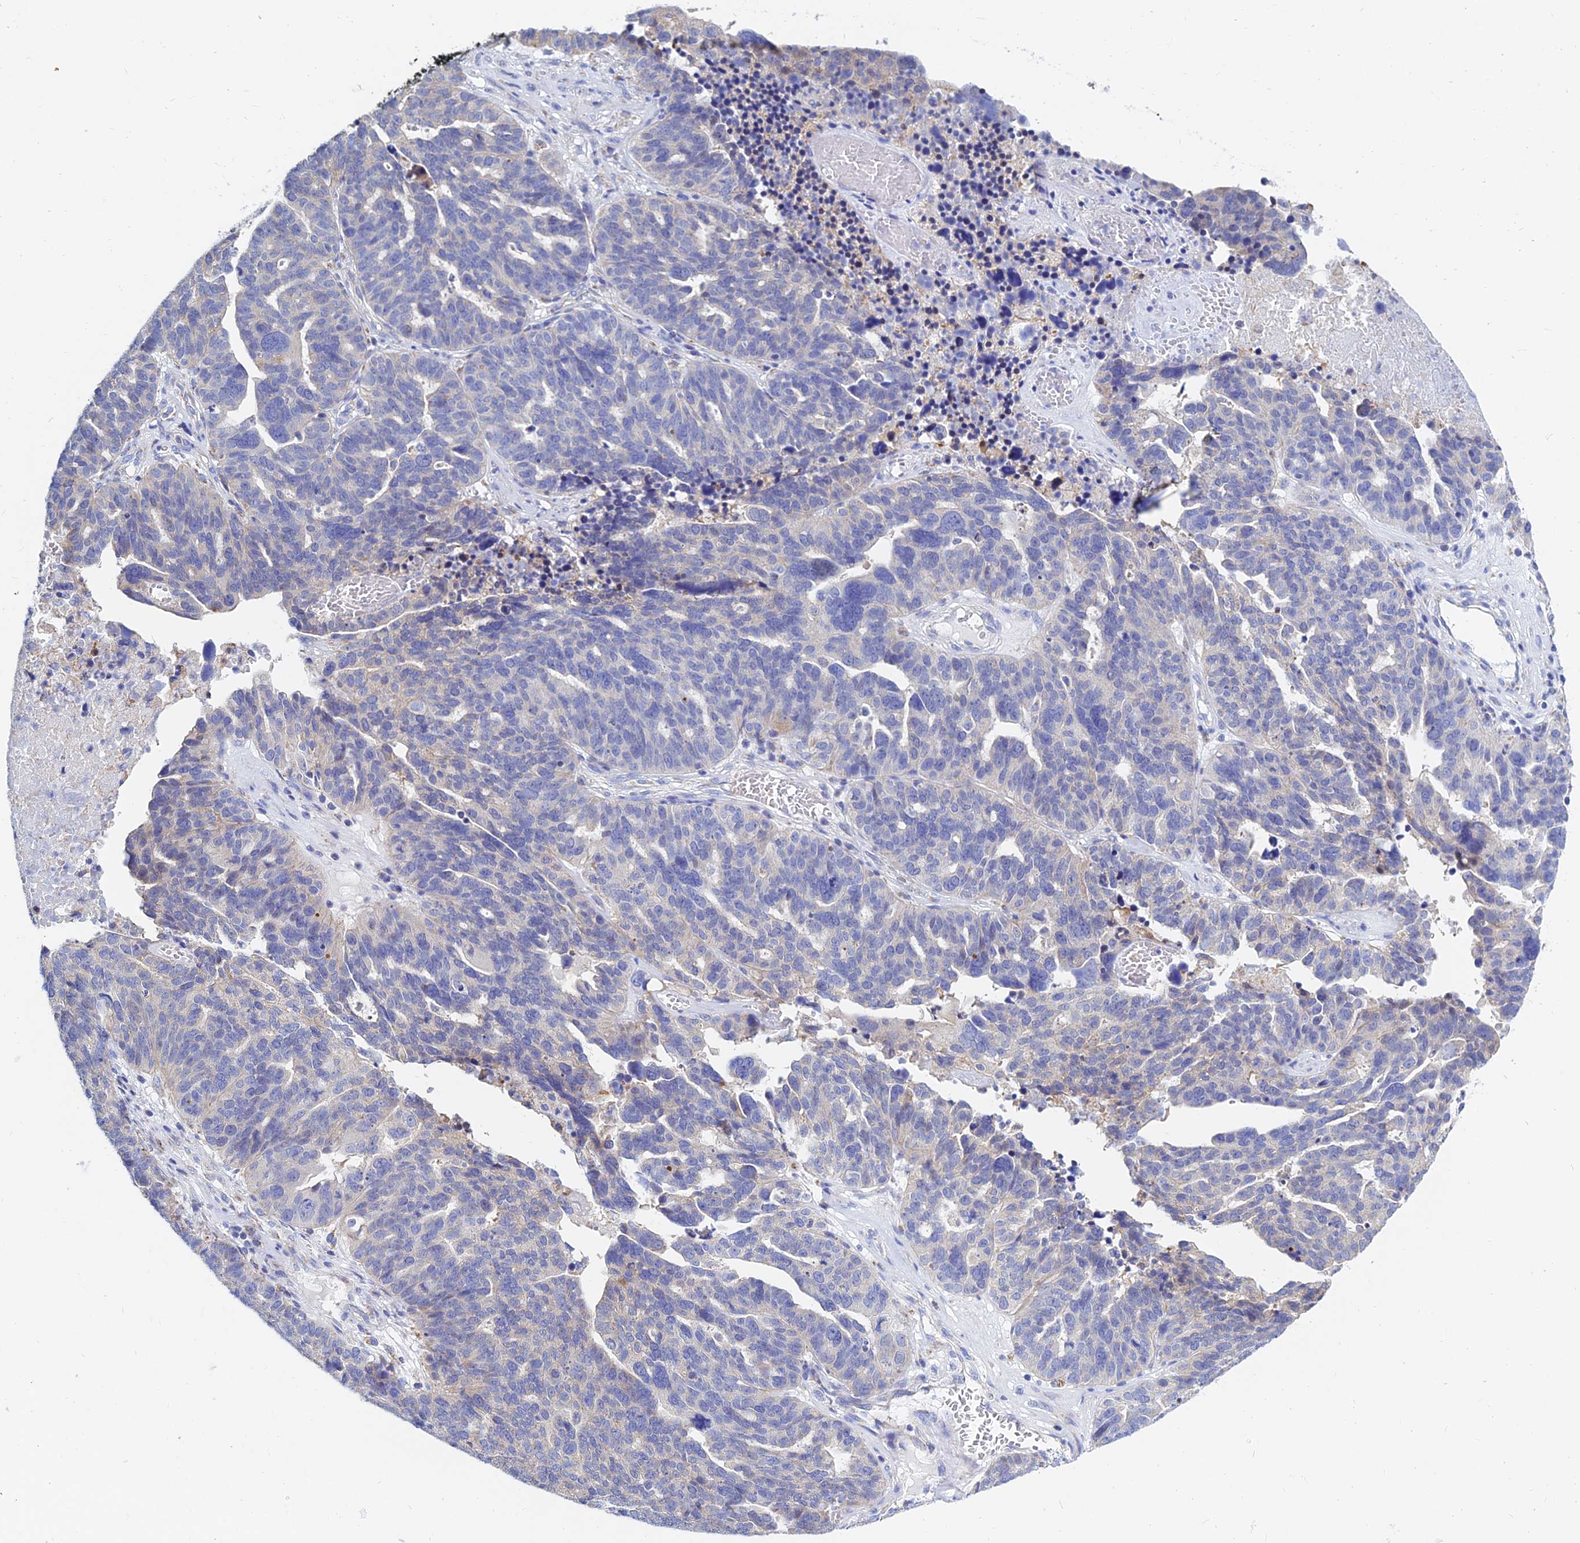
{"staining": {"intensity": "negative", "quantity": "none", "location": "none"}, "tissue": "ovarian cancer", "cell_type": "Tumor cells", "image_type": "cancer", "snomed": [{"axis": "morphology", "description": "Cystadenocarcinoma, serous, NOS"}, {"axis": "topography", "description": "Ovary"}], "caption": "Tumor cells show no significant protein positivity in serous cystadenocarcinoma (ovarian).", "gene": "MGST1", "patient": {"sex": "female", "age": 59}}